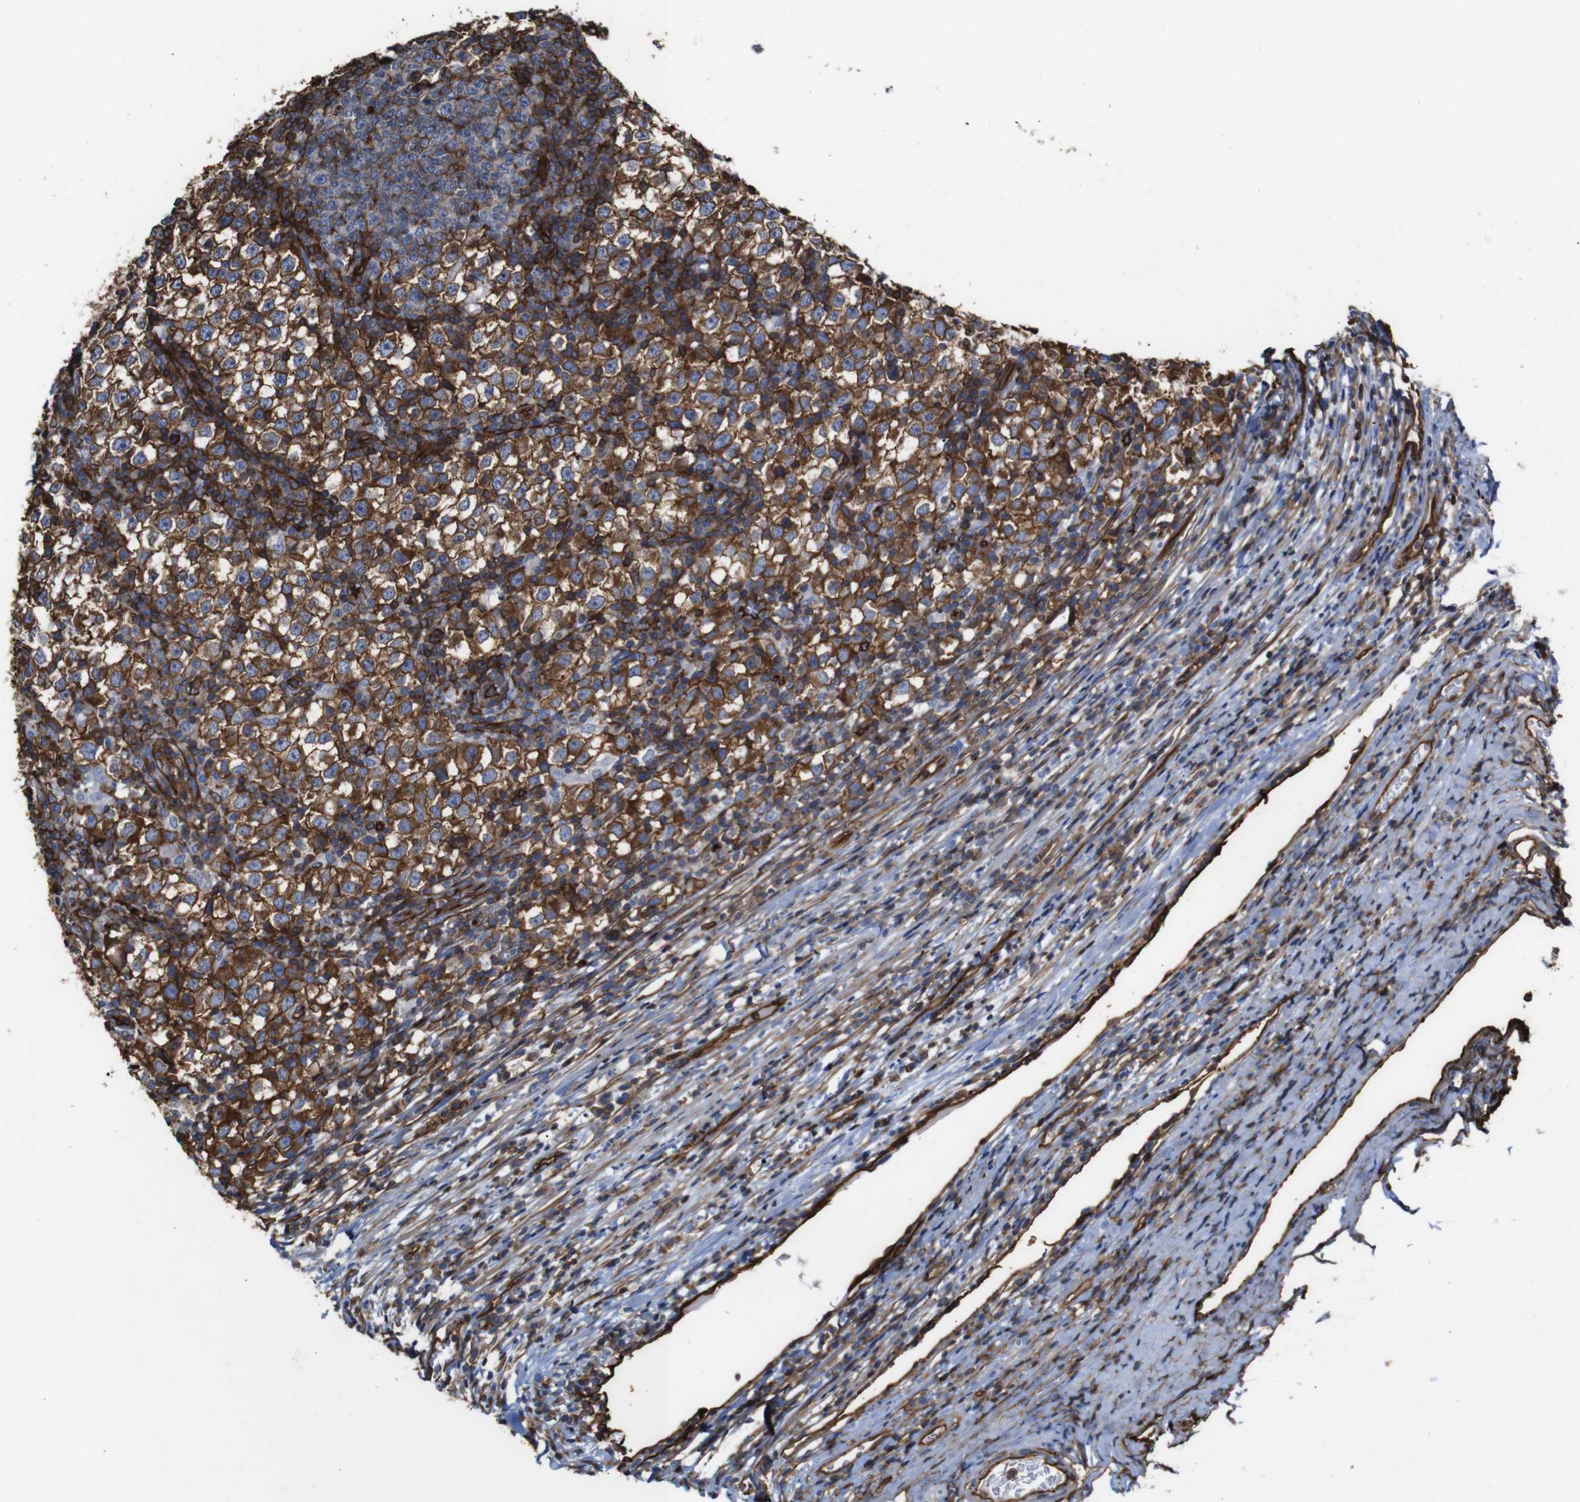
{"staining": {"intensity": "strong", "quantity": ">75%", "location": "cytoplasmic/membranous"}, "tissue": "testis cancer", "cell_type": "Tumor cells", "image_type": "cancer", "snomed": [{"axis": "morphology", "description": "Seminoma, NOS"}, {"axis": "topography", "description": "Testis"}], "caption": "A photomicrograph of human seminoma (testis) stained for a protein displays strong cytoplasmic/membranous brown staining in tumor cells. Nuclei are stained in blue.", "gene": "SPTBN1", "patient": {"sex": "male", "age": 65}}